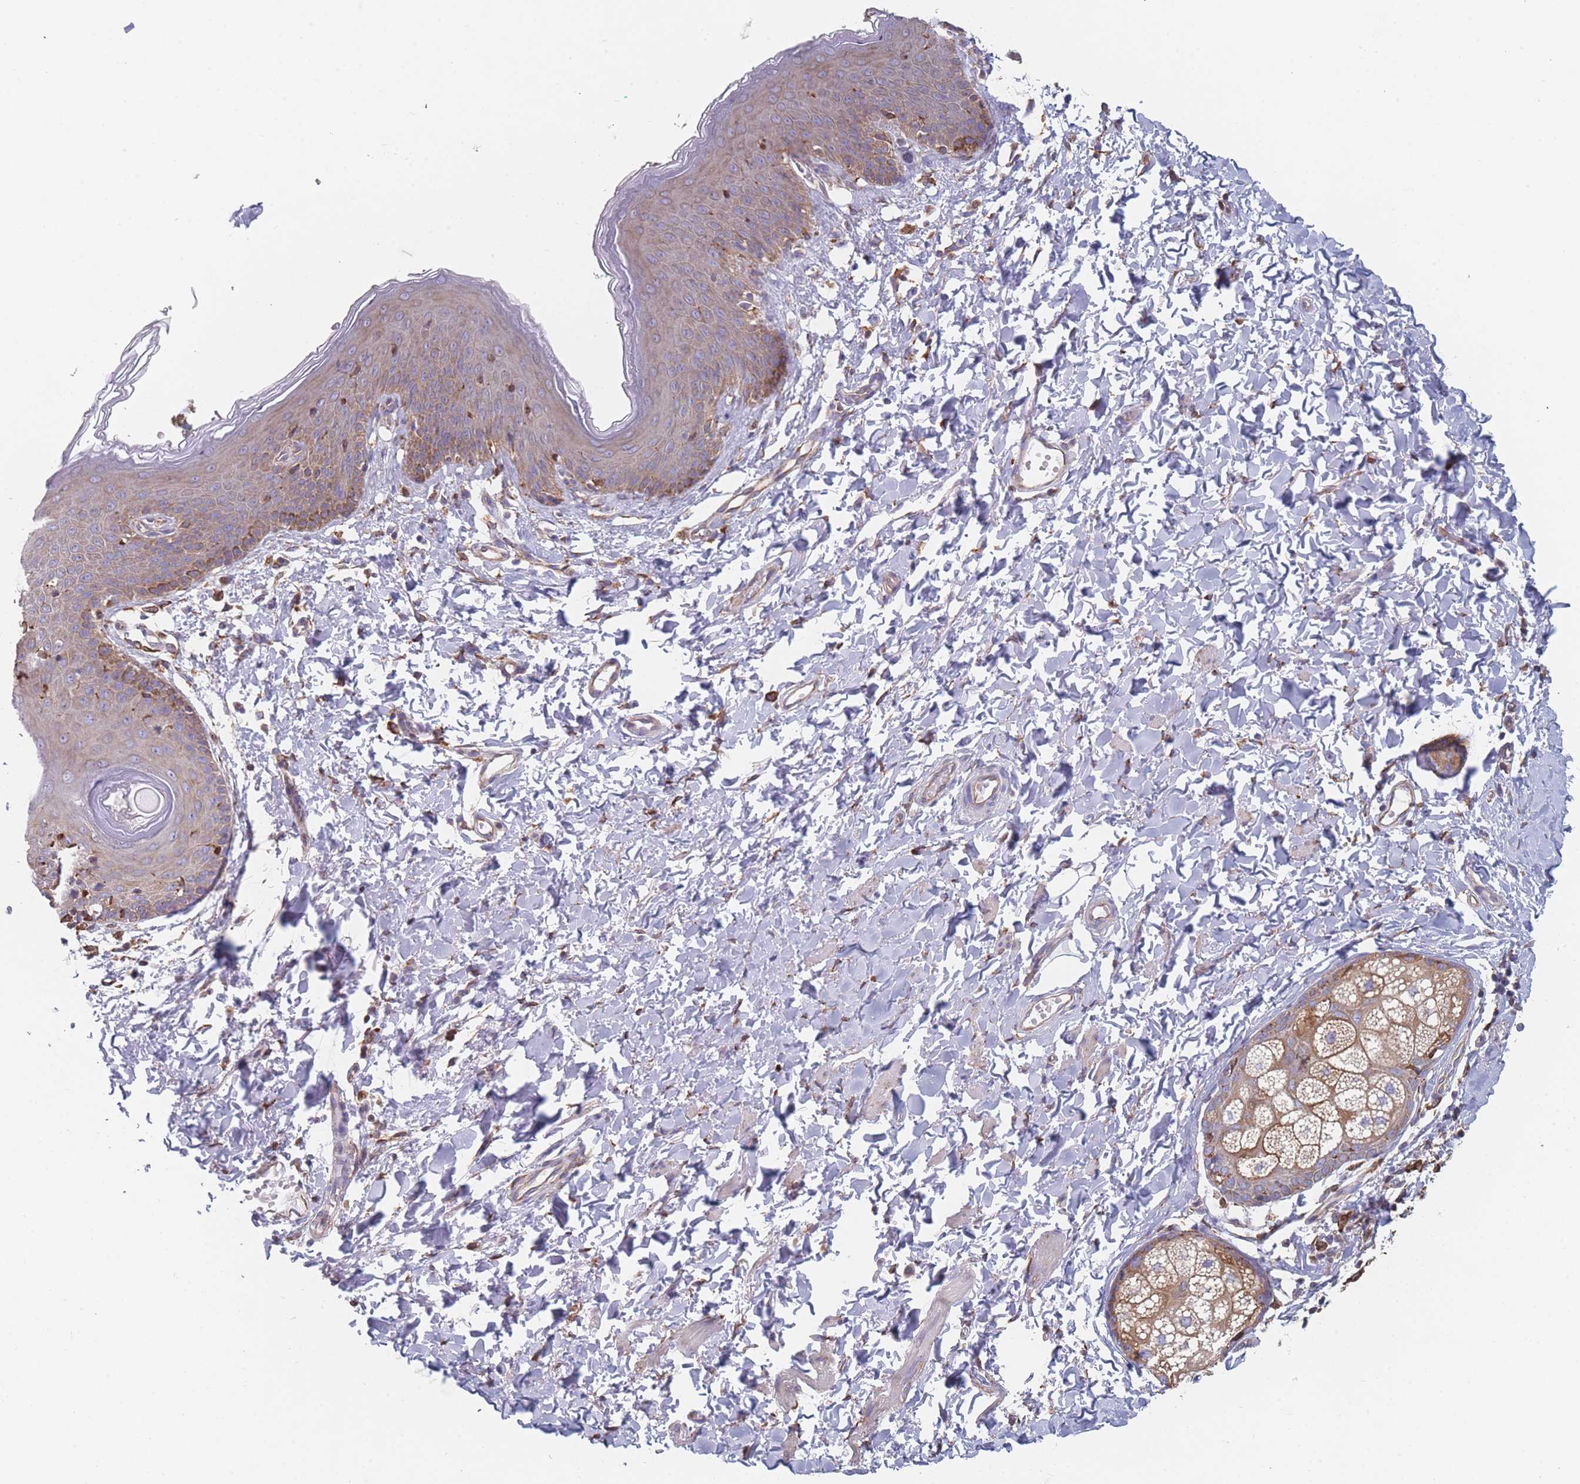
{"staining": {"intensity": "moderate", "quantity": "25%-75%", "location": "cytoplasmic/membranous"}, "tissue": "skin", "cell_type": "Epidermal cells", "image_type": "normal", "snomed": [{"axis": "morphology", "description": "Normal tissue, NOS"}, {"axis": "topography", "description": "Vulva"}], "caption": "Immunohistochemical staining of unremarkable skin displays 25%-75% levels of moderate cytoplasmic/membranous protein expression in approximately 25%-75% of epidermal cells. (DAB = brown stain, brightfield microscopy at high magnification).", "gene": "OR7C2", "patient": {"sex": "female", "age": 66}}